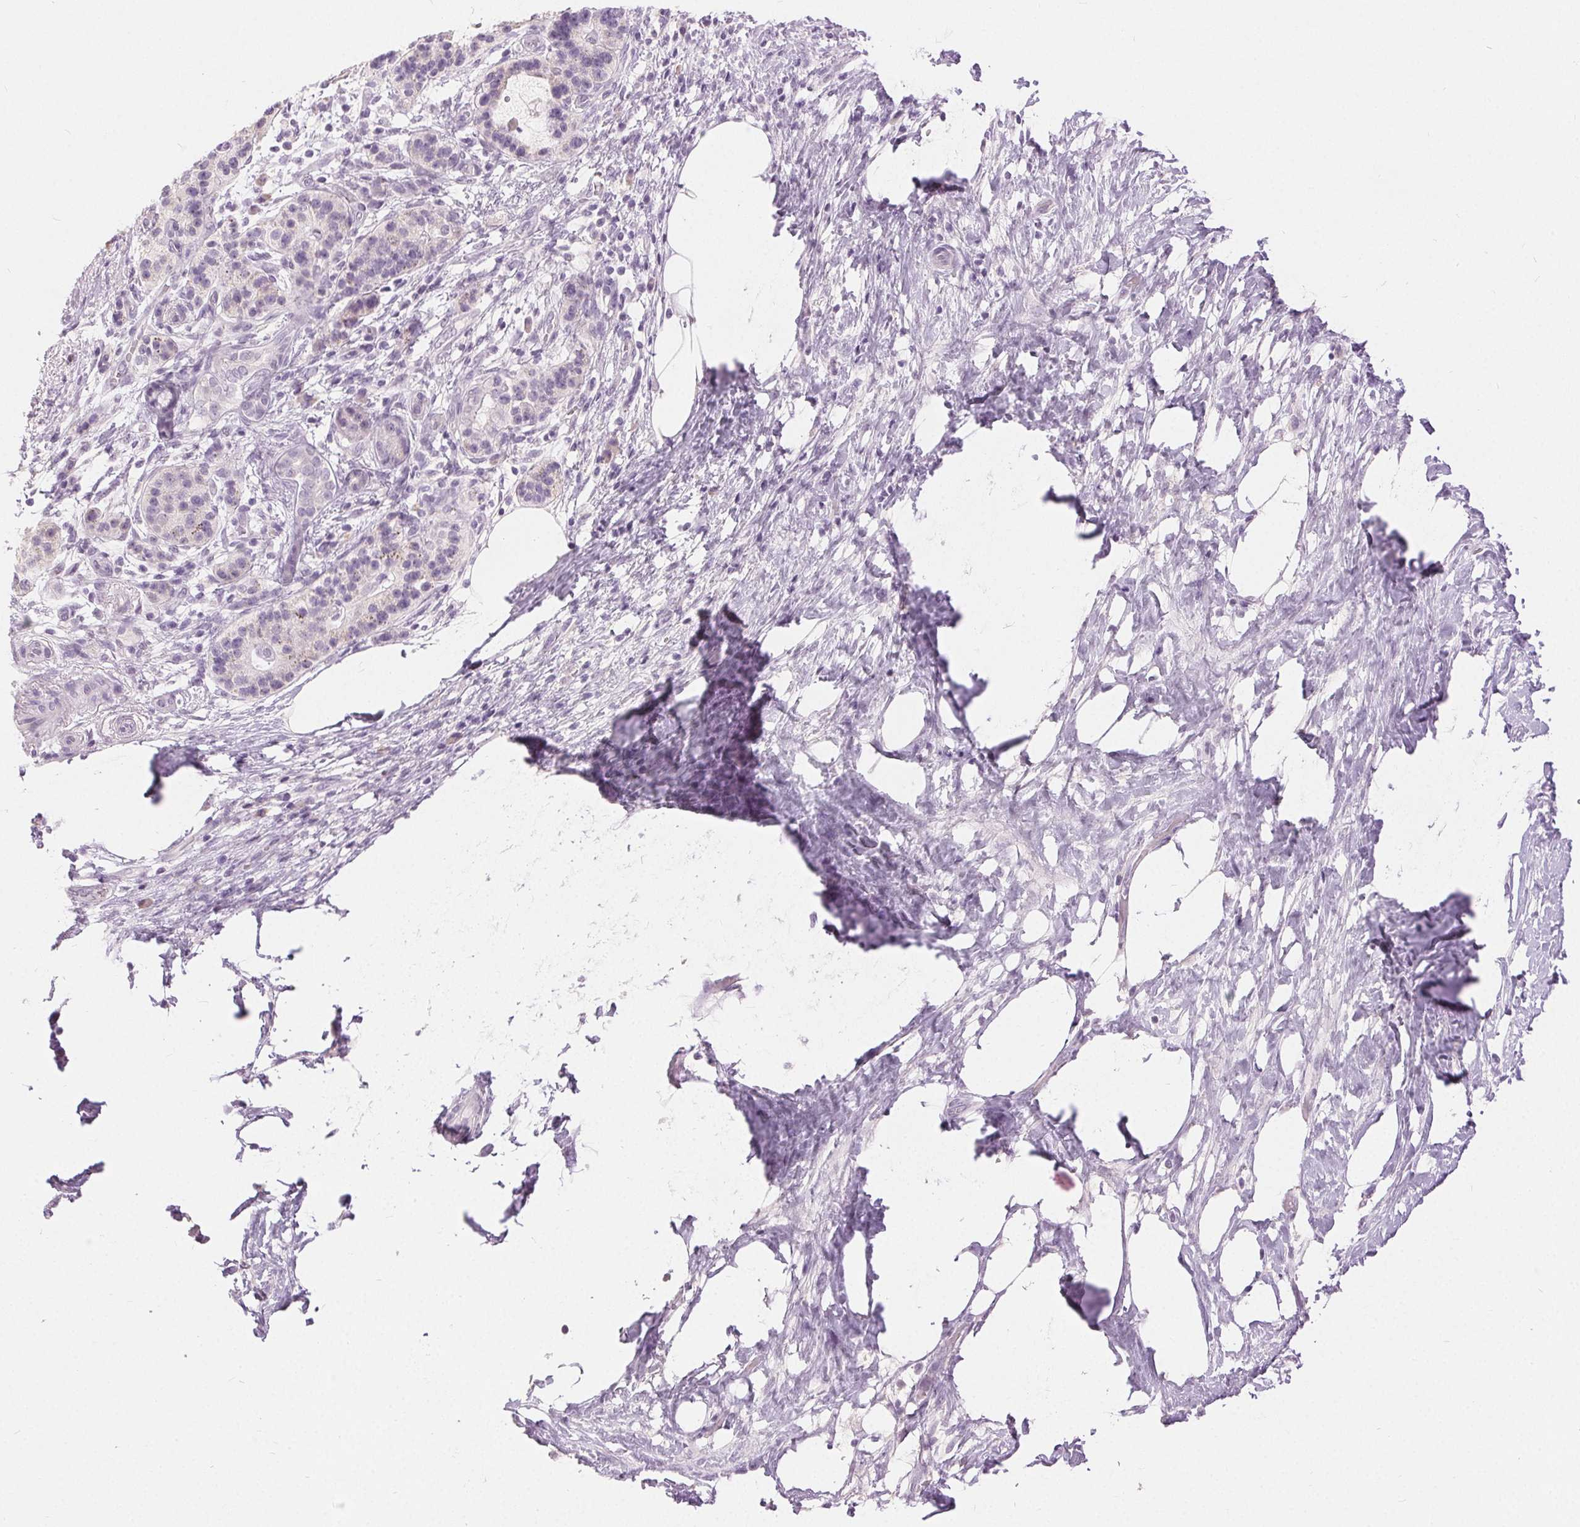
{"staining": {"intensity": "negative", "quantity": "none", "location": "none"}, "tissue": "pancreatic cancer", "cell_type": "Tumor cells", "image_type": "cancer", "snomed": [{"axis": "morphology", "description": "Adenocarcinoma, NOS"}, {"axis": "topography", "description": "Pancreas"}], "caption": "High power microscopy histopathology image of an immunohistochemistry (IHC) photomicrograph of pancreatic cancer (adenocarcinoma), revealing no significant staining in tumor cells.", "gene": "DSG3", "patient": {"sex": "female", "age": 72}}